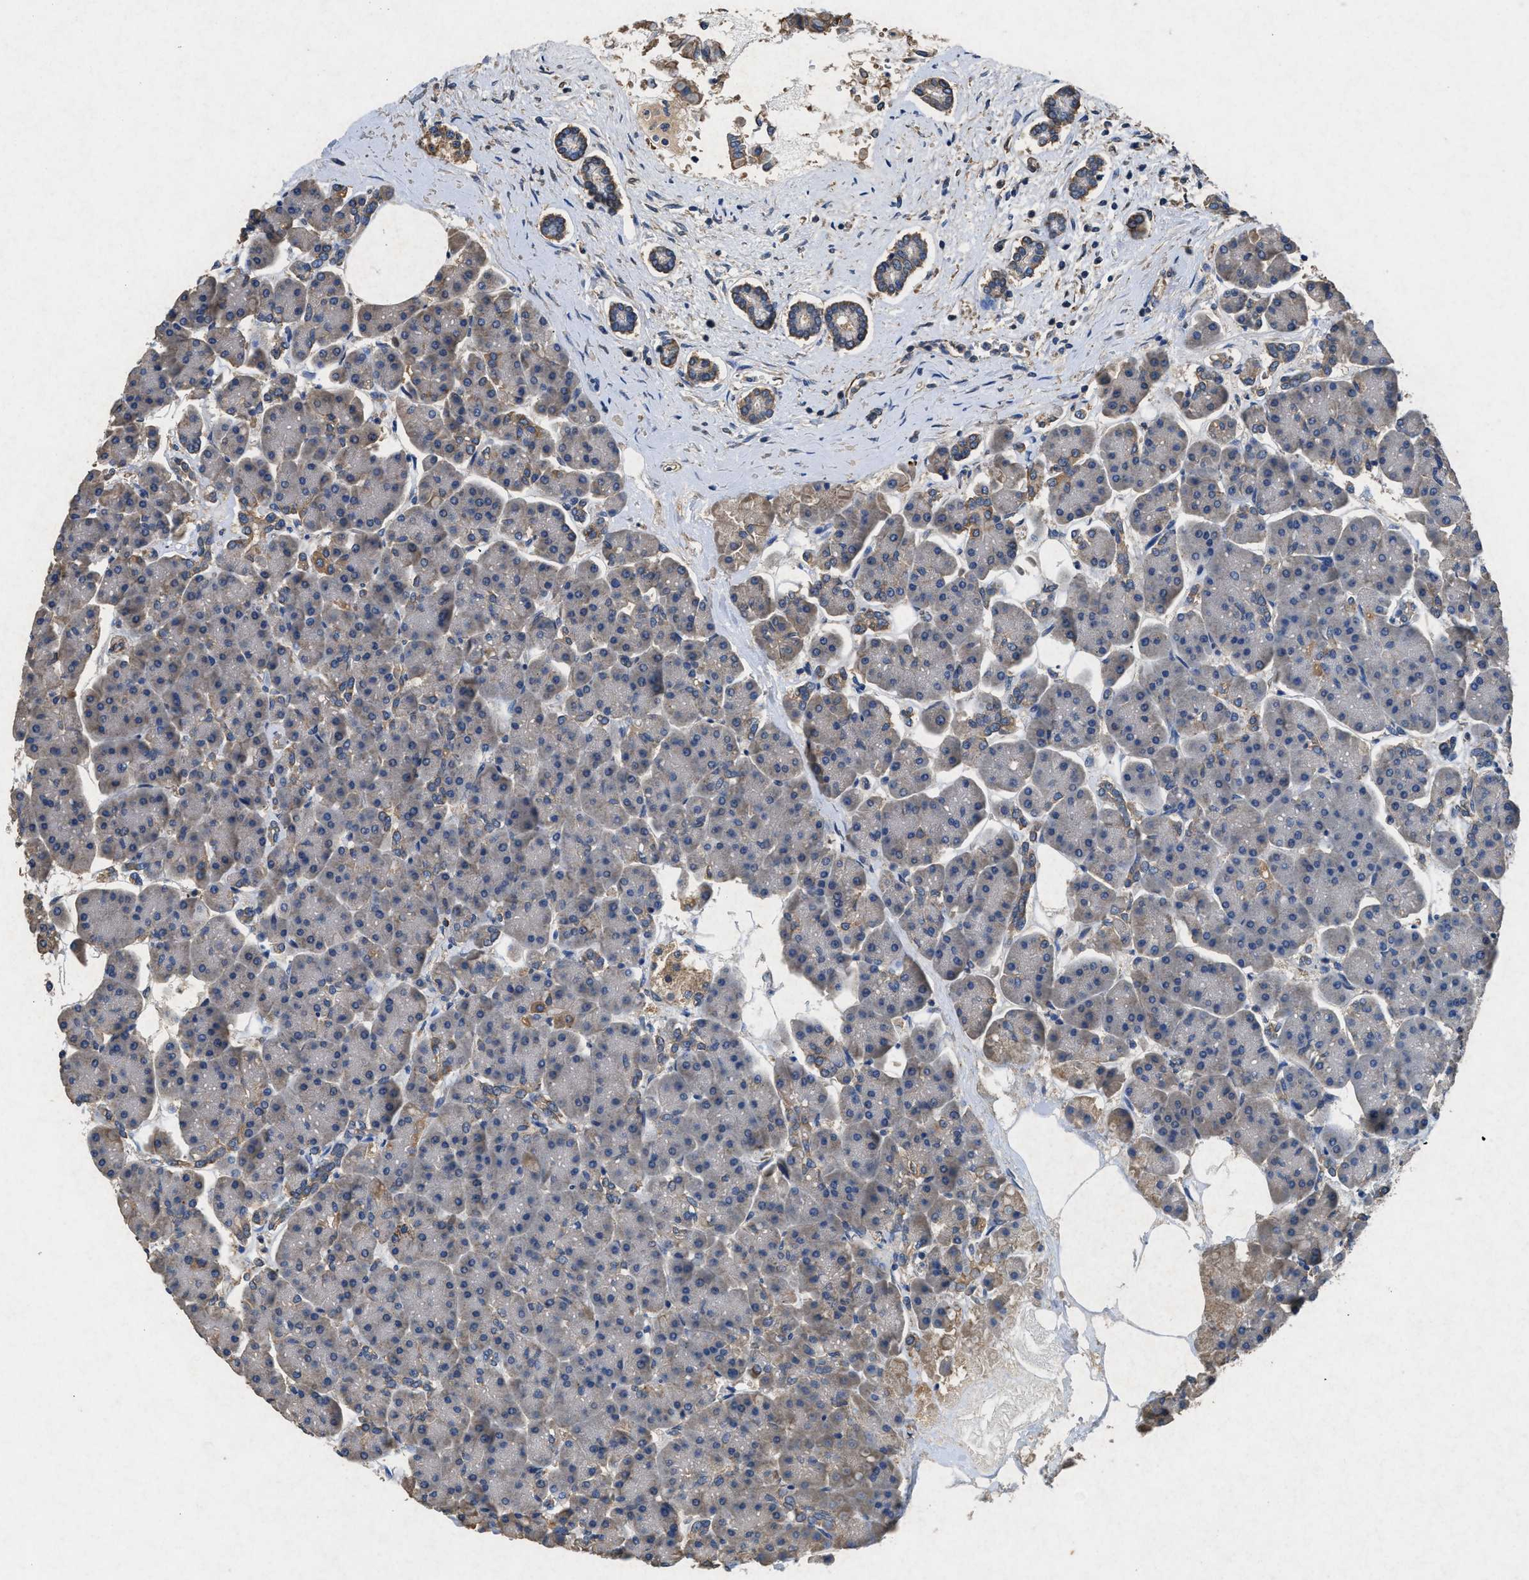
{"staining": {"intensity": "negative", "quantity": "none", "location": "none"}, "tissue": "pancreas", "cell_type": "Exocrine glandular cells", "image_type": "normal", "snomed": [{"axis": "morphology", "description": "Normal tissue, NOS"}, {"axis": "topography", "description": "Pancreas"}], "caption": "Immunohistochemistry image of normal pancreas: pancreas stained with DAB (3,3'-diaminobenzidine) shows no significant protein positivity in exocrine glandular cells.", "gene": "CDK15", "patient": {"sex": "female", "age": 70}}